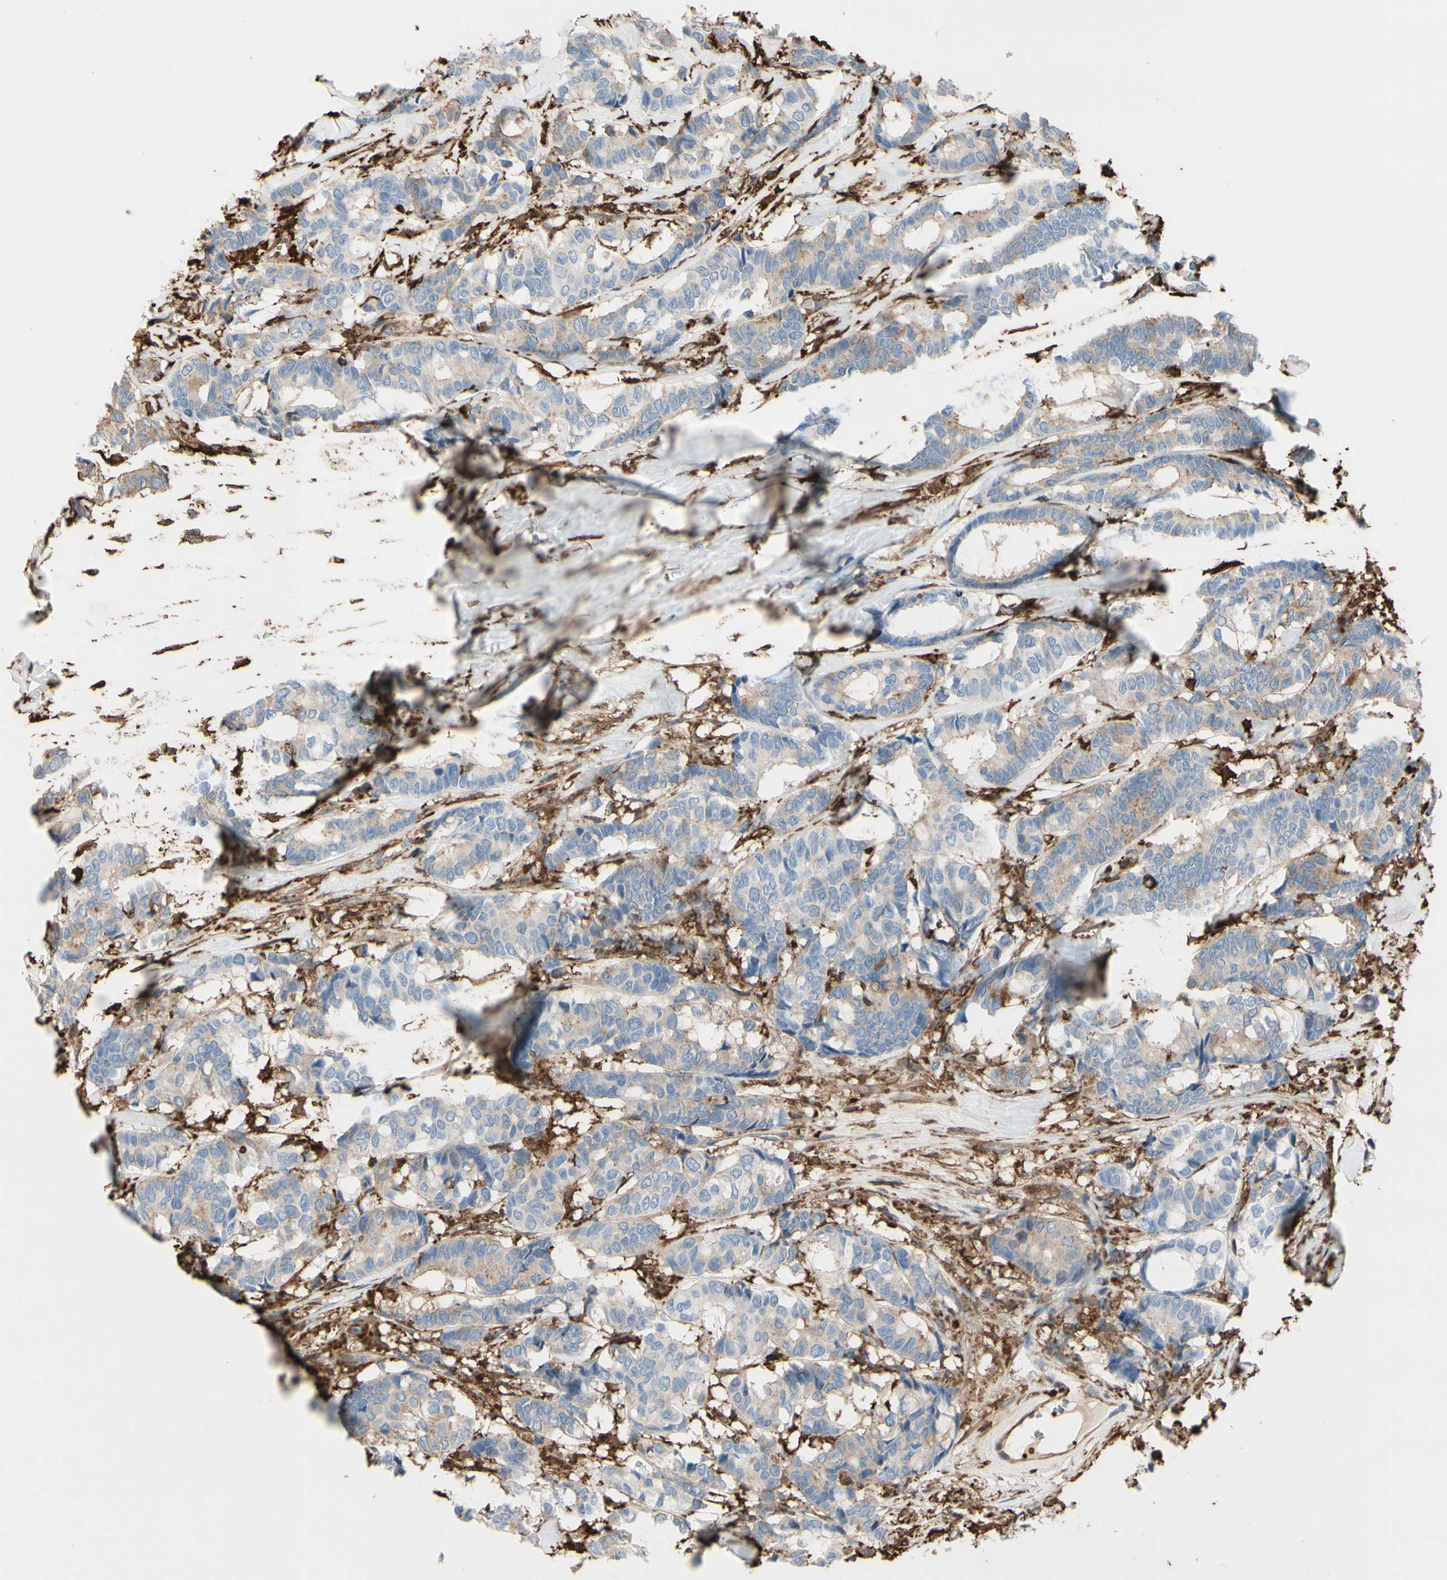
{"staining": {"intensity": "negative", "quantity": "none", "location": "none"}, "tissue": "breast cancer", "cell_type": "Tumor cells", "image_type": "cancer", "snomed": [{"axis": "morphology", "description": "Duct carcinoma"}, {"axis": "topography", "description": "Breast"}], "caption": "Tumor cells are negative for brown protein staining in breast intraductal carcinoma. (Immunohistochemistry, brightfield microscopy, high magnification).", "gene": "GSN", "patient": {"sex": "female", "age": 87}}